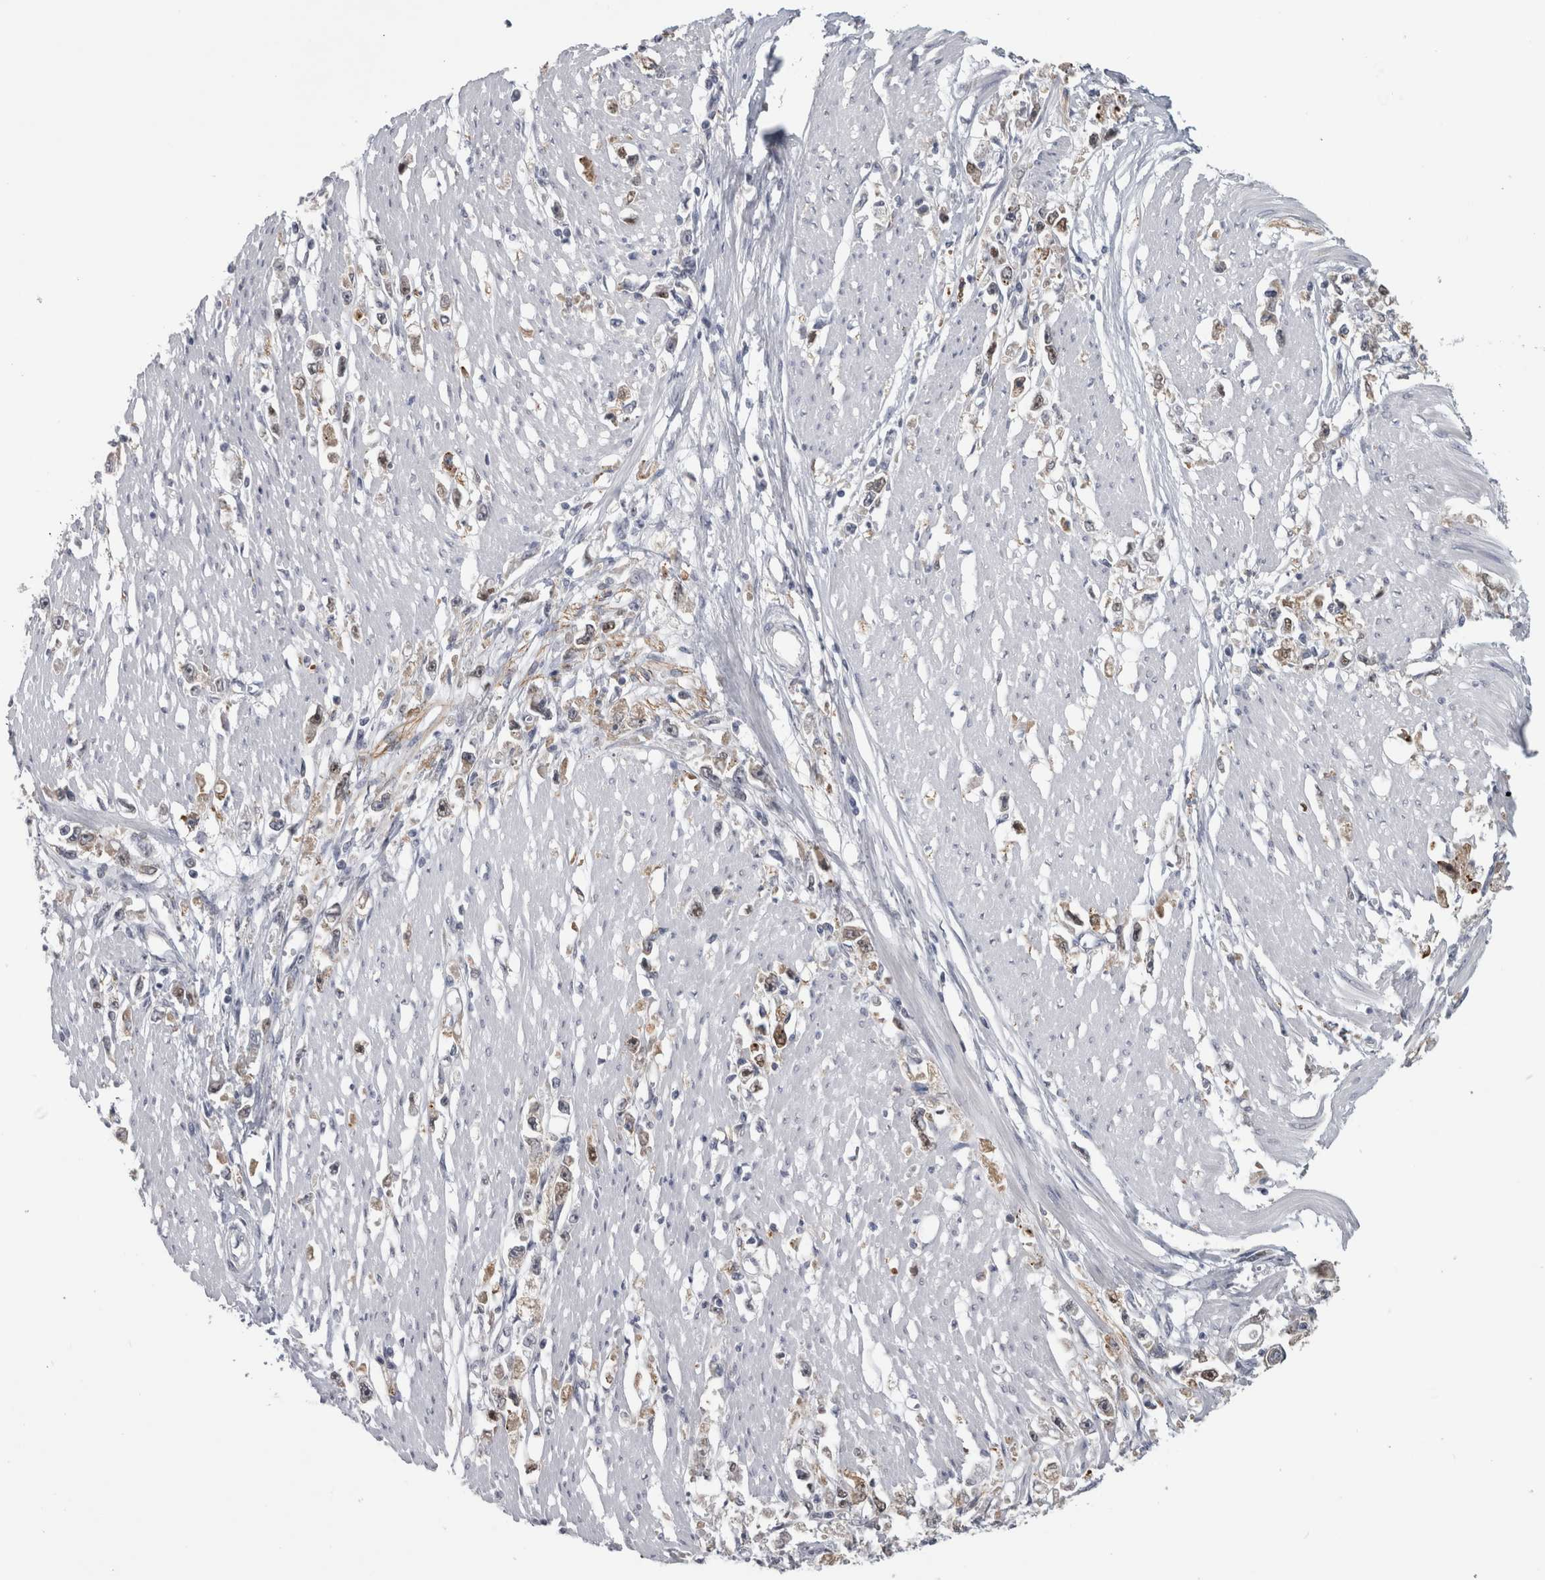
{"staining": {"intensity": "weak", "quantity": "25%-75%", "location": "cytoplasmic/membranous"}, "tissue": "stomach cancer", "cell_type": "Tumor cells", "image_type": "cancer", "snomed": [{"axis": "morphology", "description": "Adenocarcinoma, NOS"}, {"axis": "topography", "description": "Stomach"}], "caption": "Immunohistochemistry (DAB (3,3'-diaminobenzidine)) staining of adenocarcinoma (stomach) demonstrates weak cytoplasmic/membranous protein staining in about 25%-75% of tumor cells.", "gene": "TMEM242", "patient": {"sex": "female", "age": 59}}